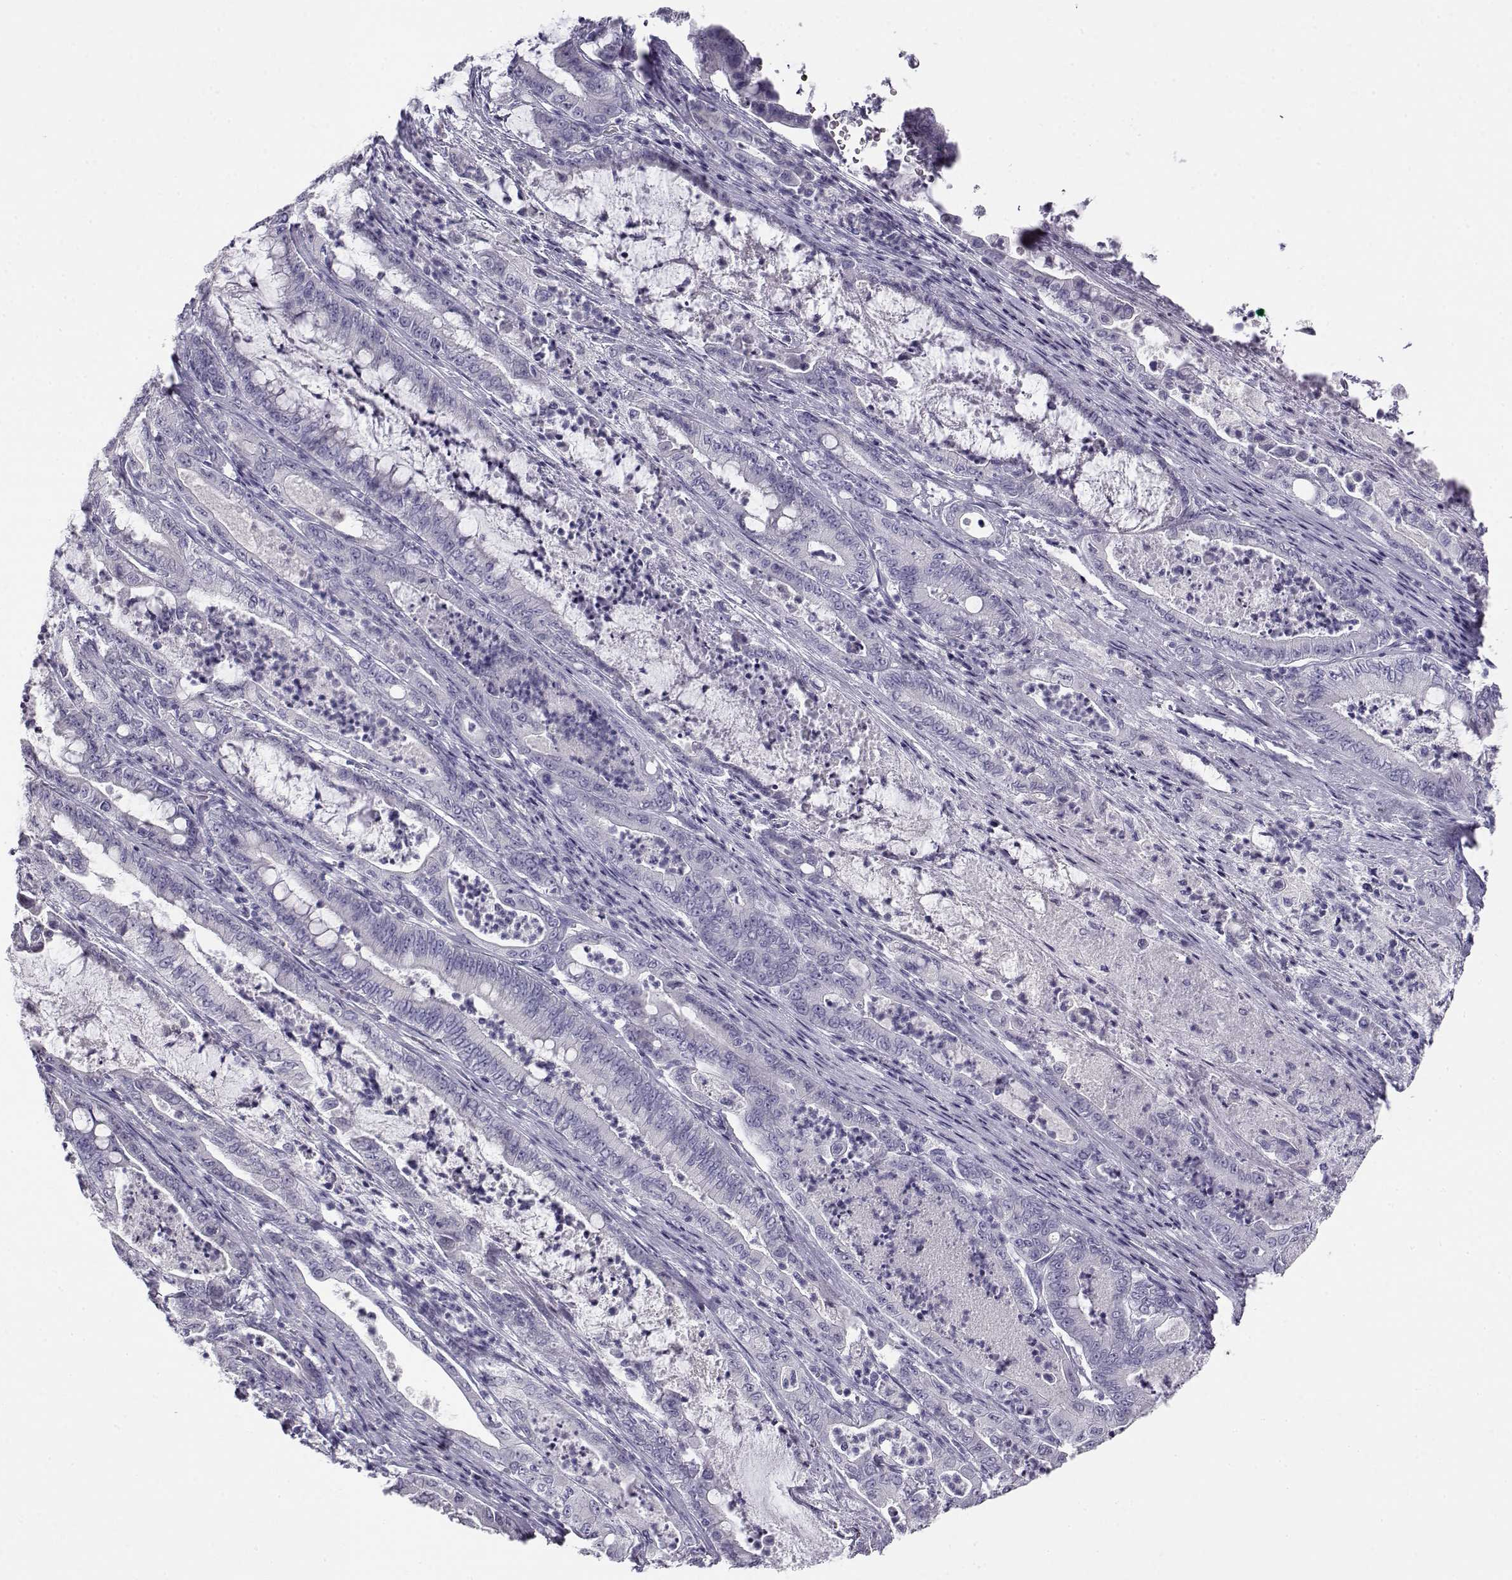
{"staining": {"intensity": "negative", "quantity": "none", "location": "none"}, "tissue": "pancreatic cancer", "cell_type": "Tumor cells", "image_type": "cancer", "snomed": [{"axis": "morphology", "description": "Adenocarcinoma, NOS"}, {"axis": "topography", "description": "Pancreas"}], "caption": "Pancreatic adenocarcinoma was stained to show a protein in brown. There is no significant expression in tumor cells.", "gene": "CABS1", "patient": {"sex": "male", "age": 71}}